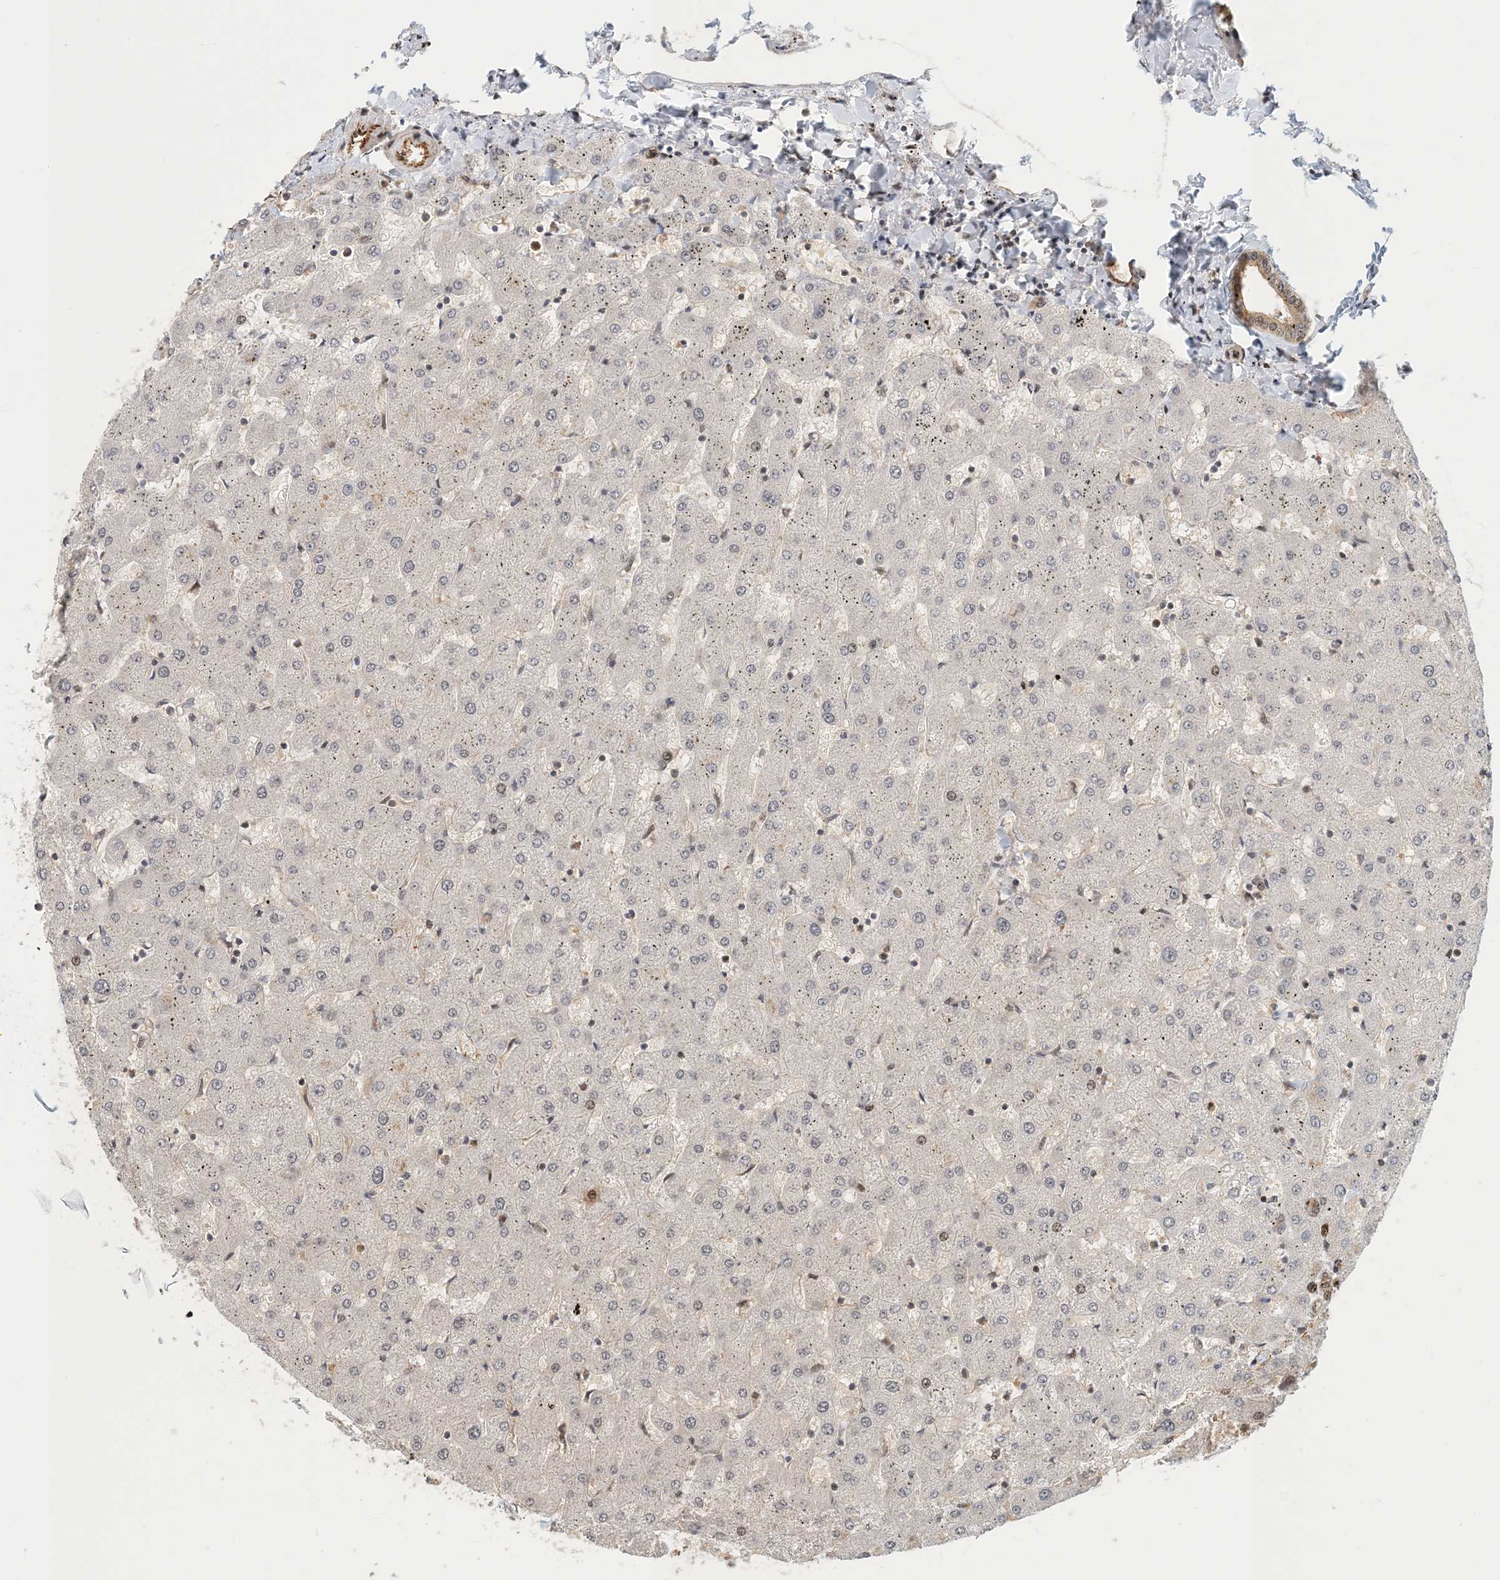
{"staining": {"intensity": "moderate", "quantity": ">75%", "location": "cytoplasmic/membranous,nuclear"}, "tissue": "liver", "cell_type": "Cholangiocytes", "image_type": "normal", "snomed": [{"axis": "morphology", "description": "Normal tissue, NOS"}, {"axis": "topography", "description": "Liver"}], "caption": "About >75% of cholangiocytes in benign liver exhibit moderate cytoplasmic/membranous,nuclear protein staining as visualized by brown immunohistochemical staining.", "gene": "MAPKBP1", "patient": {"sex": "female", "age": 63}}